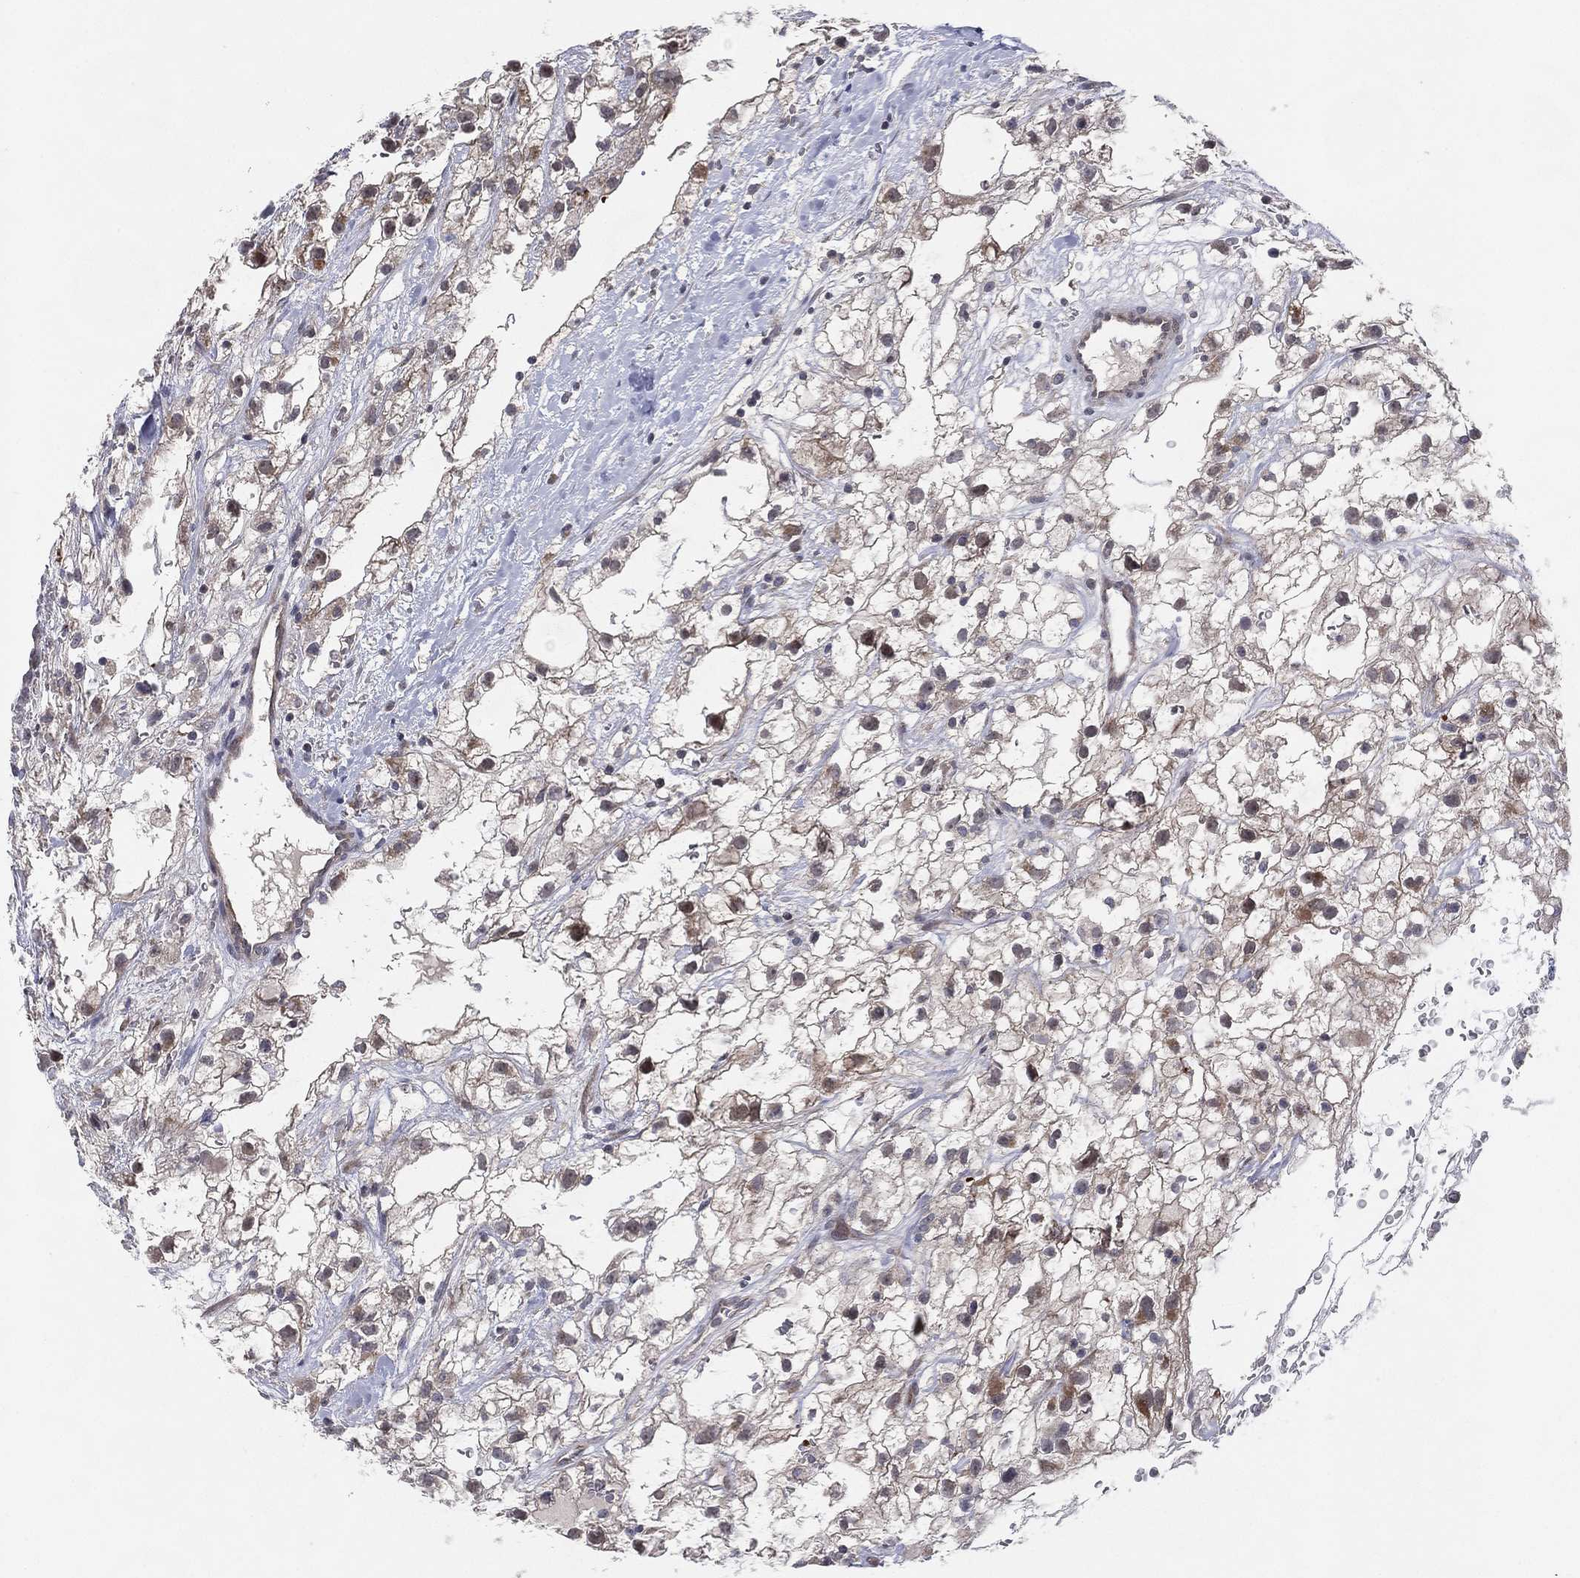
{"staining": {"intensity": "weak", "quantity": ">75%", "location": "cytoplasmic/membranous"}, "tissue": "renal cancer", "cell_type": "Tumor cells", "image_type": "cancer", "snomed": [{"axis": "morphology", "description": "Adenocarcinoma, NOS"}, {"axis": "topography", "description": "Kidney"}], "caption": "A histopathology image of human renal adenocarcinoma stained for a protein exhibits weak cytoplasmic/membranous brown staining in tumor cells. (Brightfield microscopy of DAB IHC at high magnification).", "gene": "KAT14", "patient": {"sex": "male", "age": 59}}